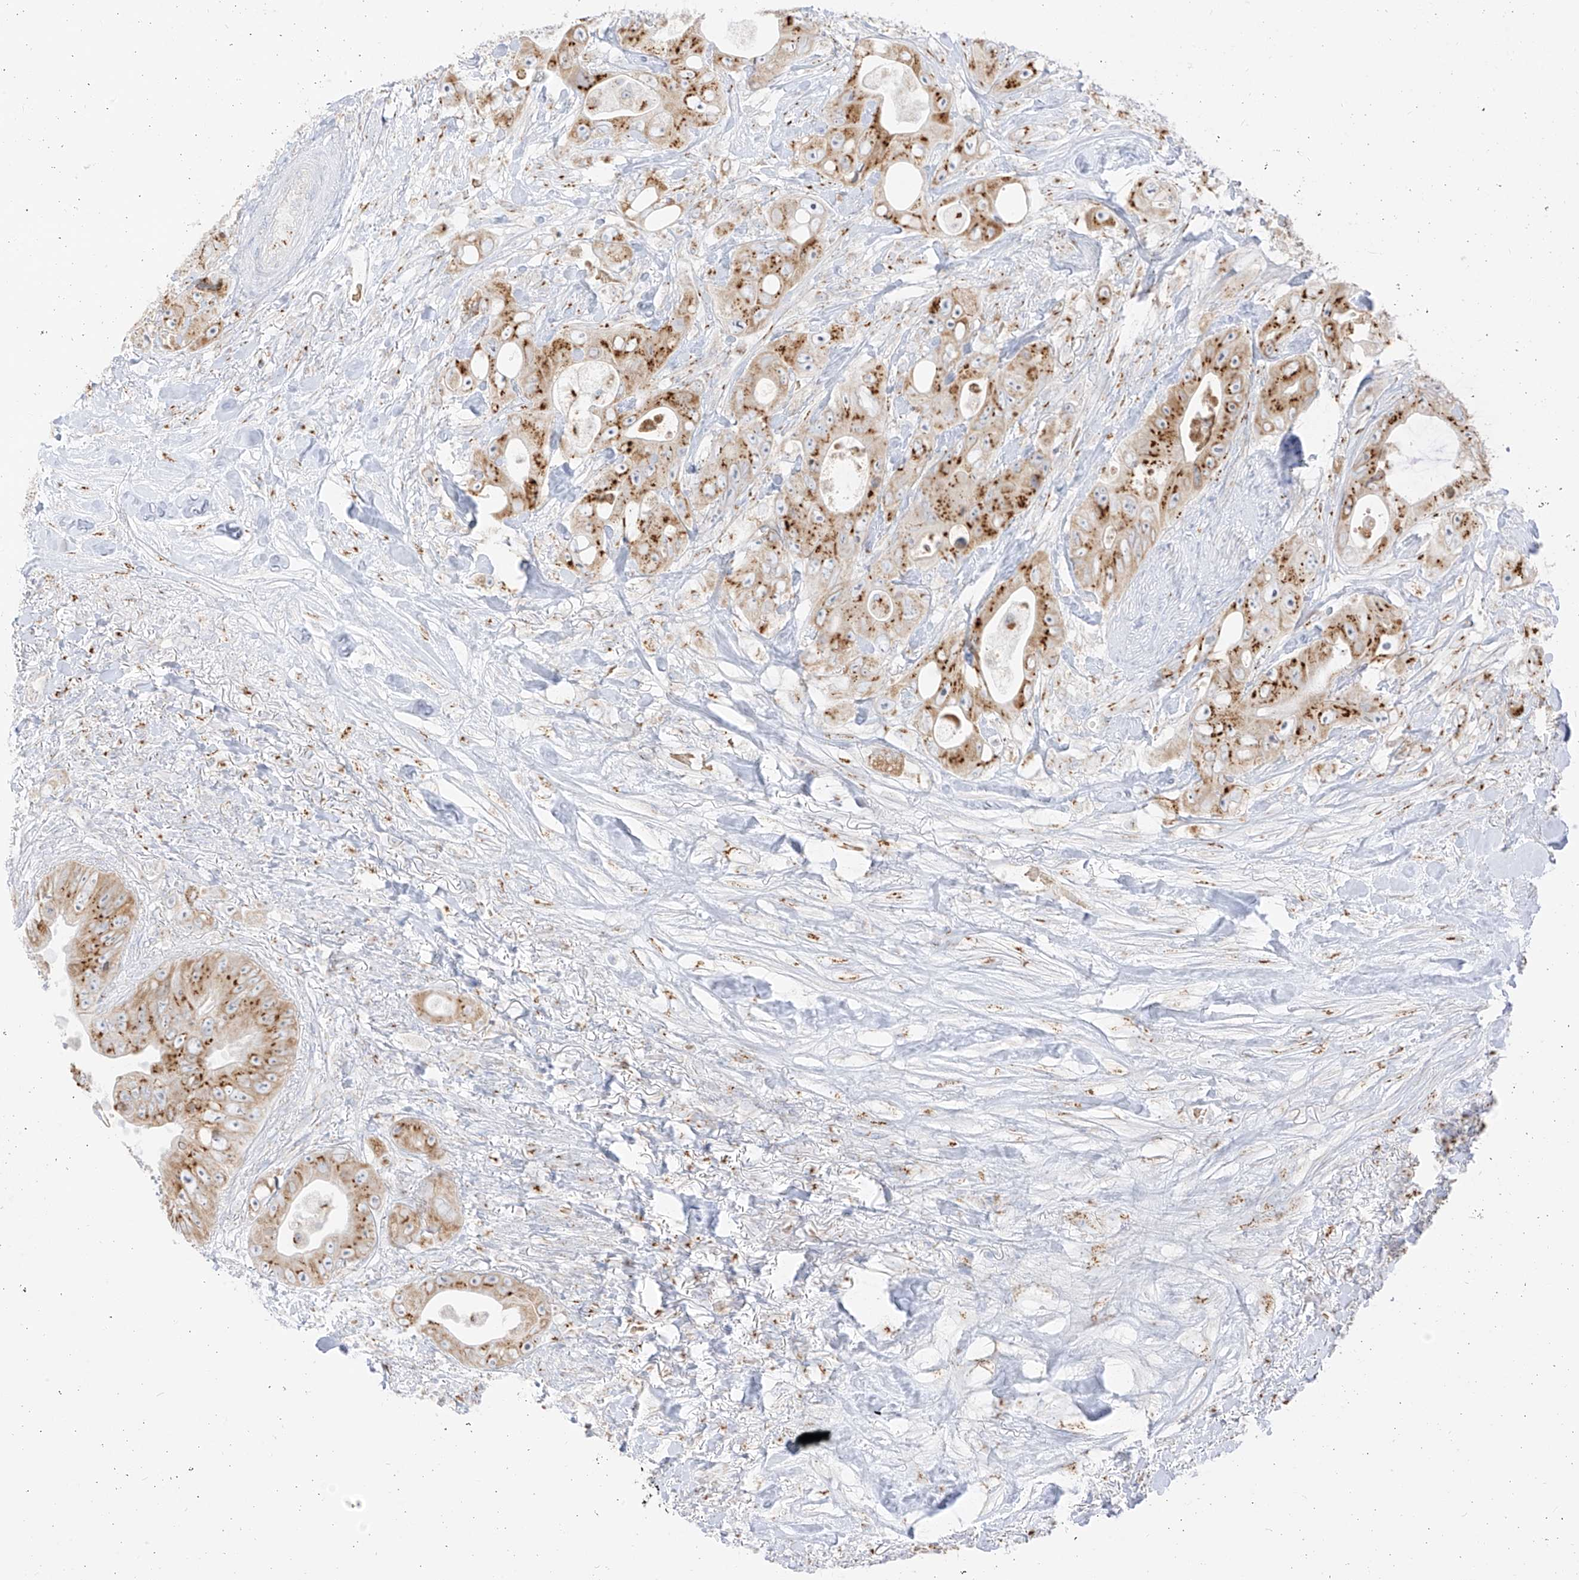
{"staining": {"intensity": "moderate", "quantity": ">75%", "location": "cytoplasmic/membranous"}, "tissue": "colorectal cancer", "cell_type": "Tumor cells", "image_type": "cancer", "snomed": [{"axis": "morphology", "description": "Adenocarcinoma, NOS"}, {"axis": "topography", "description": "Colon"}], "caption": "Immunohistochemical staining of human adenocarcinoma (colorectal) demonstrates medium levels of moderate cytoplasmic/membranous protein expression in approximately >75% of tumor cells. (Brightfield microscopy of DAB IHC at high magnification).", "gene": "TMEM87B", "patient": {"sex": "female", "age": 46}}